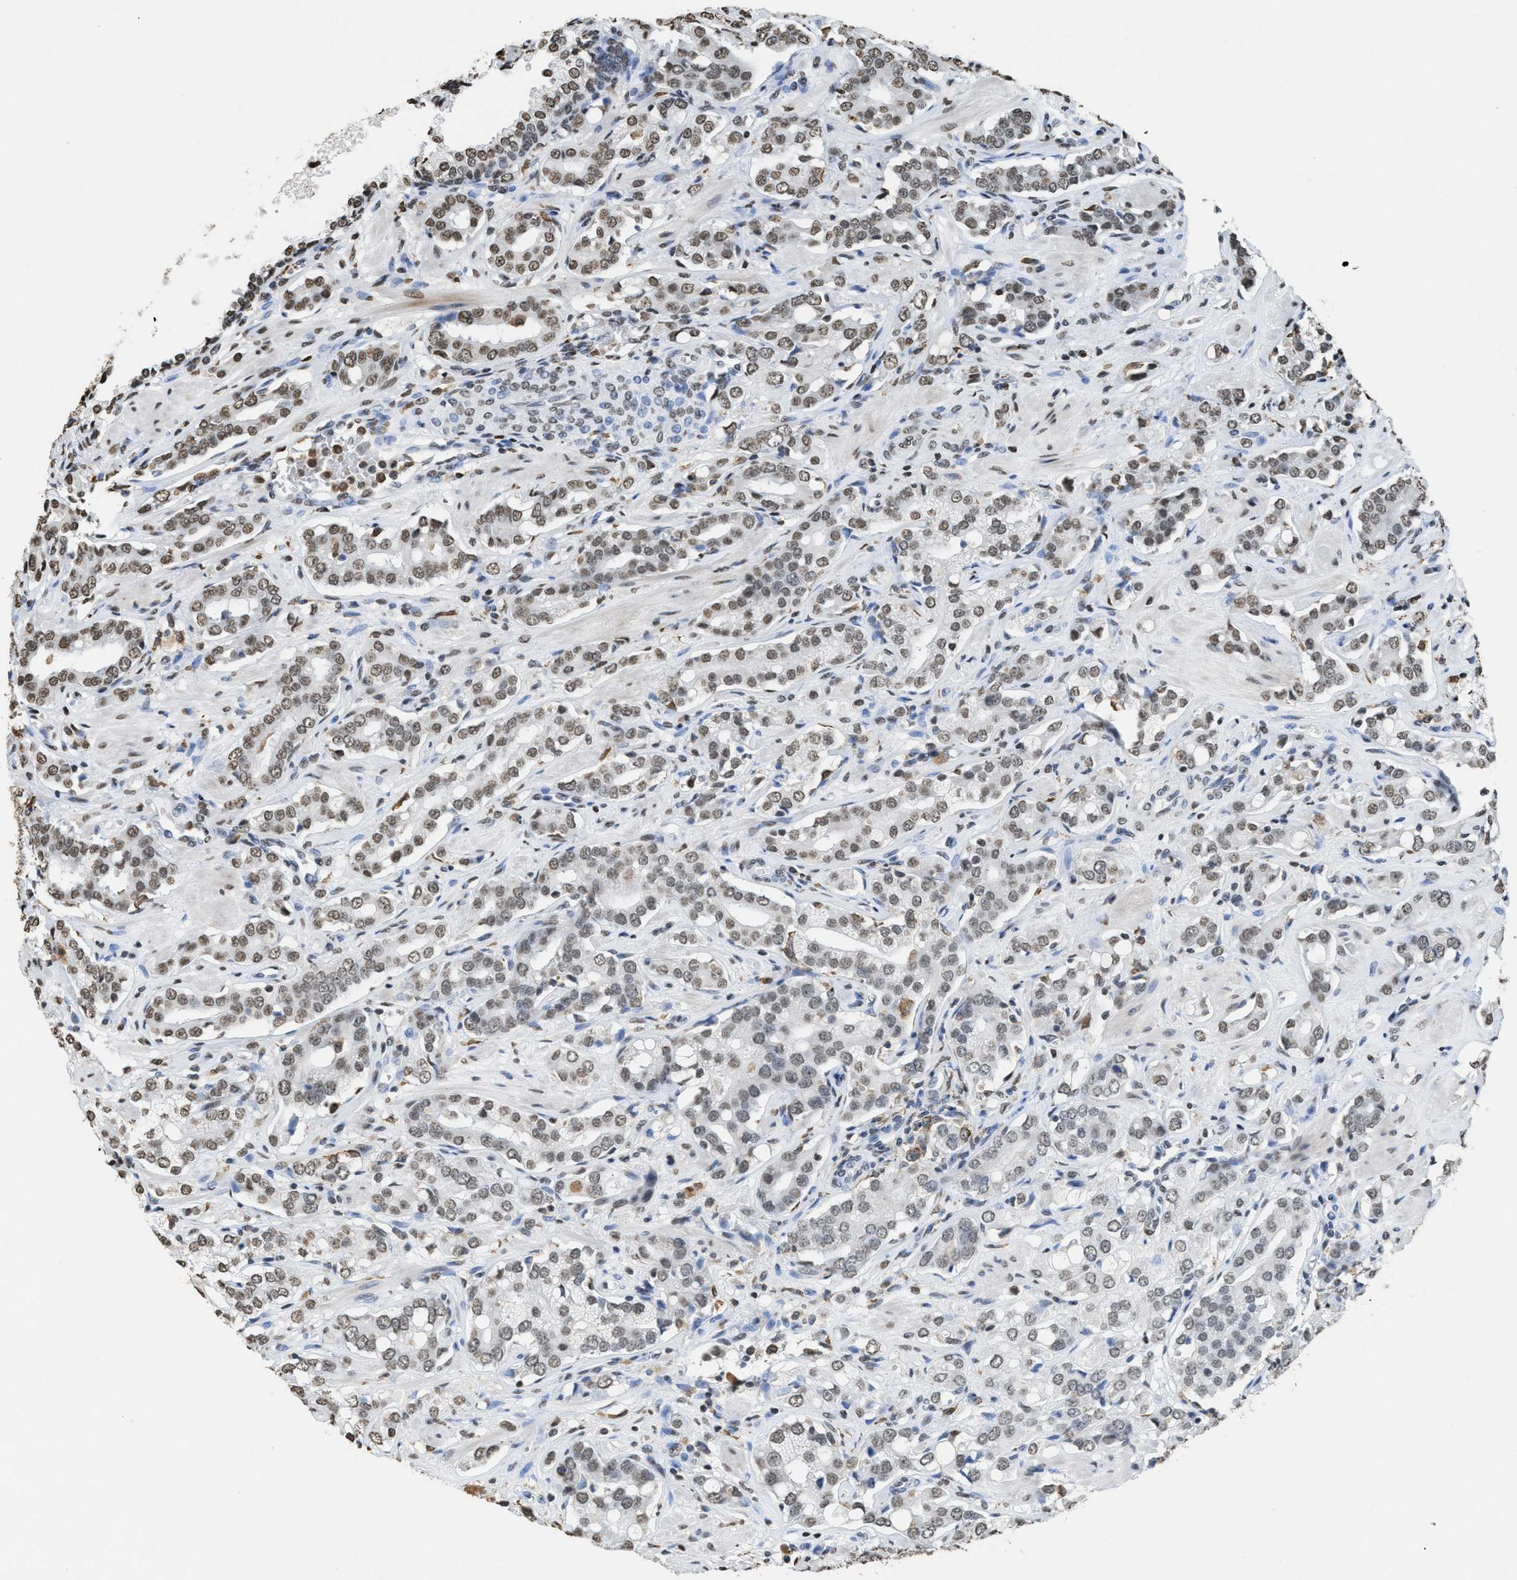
{"staining": {"intensity": "moderate", "quantity": "<25%", "location": "nuclear"}, "tissue": "prostate cancer", "cell_type": "Tumor cells", "image_type": "cancer", "snomed": [{"axis": "morphology", "description": "Adenocarcinoma, High grade"}, {"axis": "topography", "description": "Prostate"}], "caption": "Immunohistochemical staining of high-grade adenocarcinoma (prostate) reveals moderate nuclear protein staining in approximately <25% of tumor cells. The staining is performed using DAB brown chromogen to label protein expression. The nuclei are counter-stained blue using hematoxylin.", "gene": "NUP88", "patient": {"sex": "male", "age": 52}}